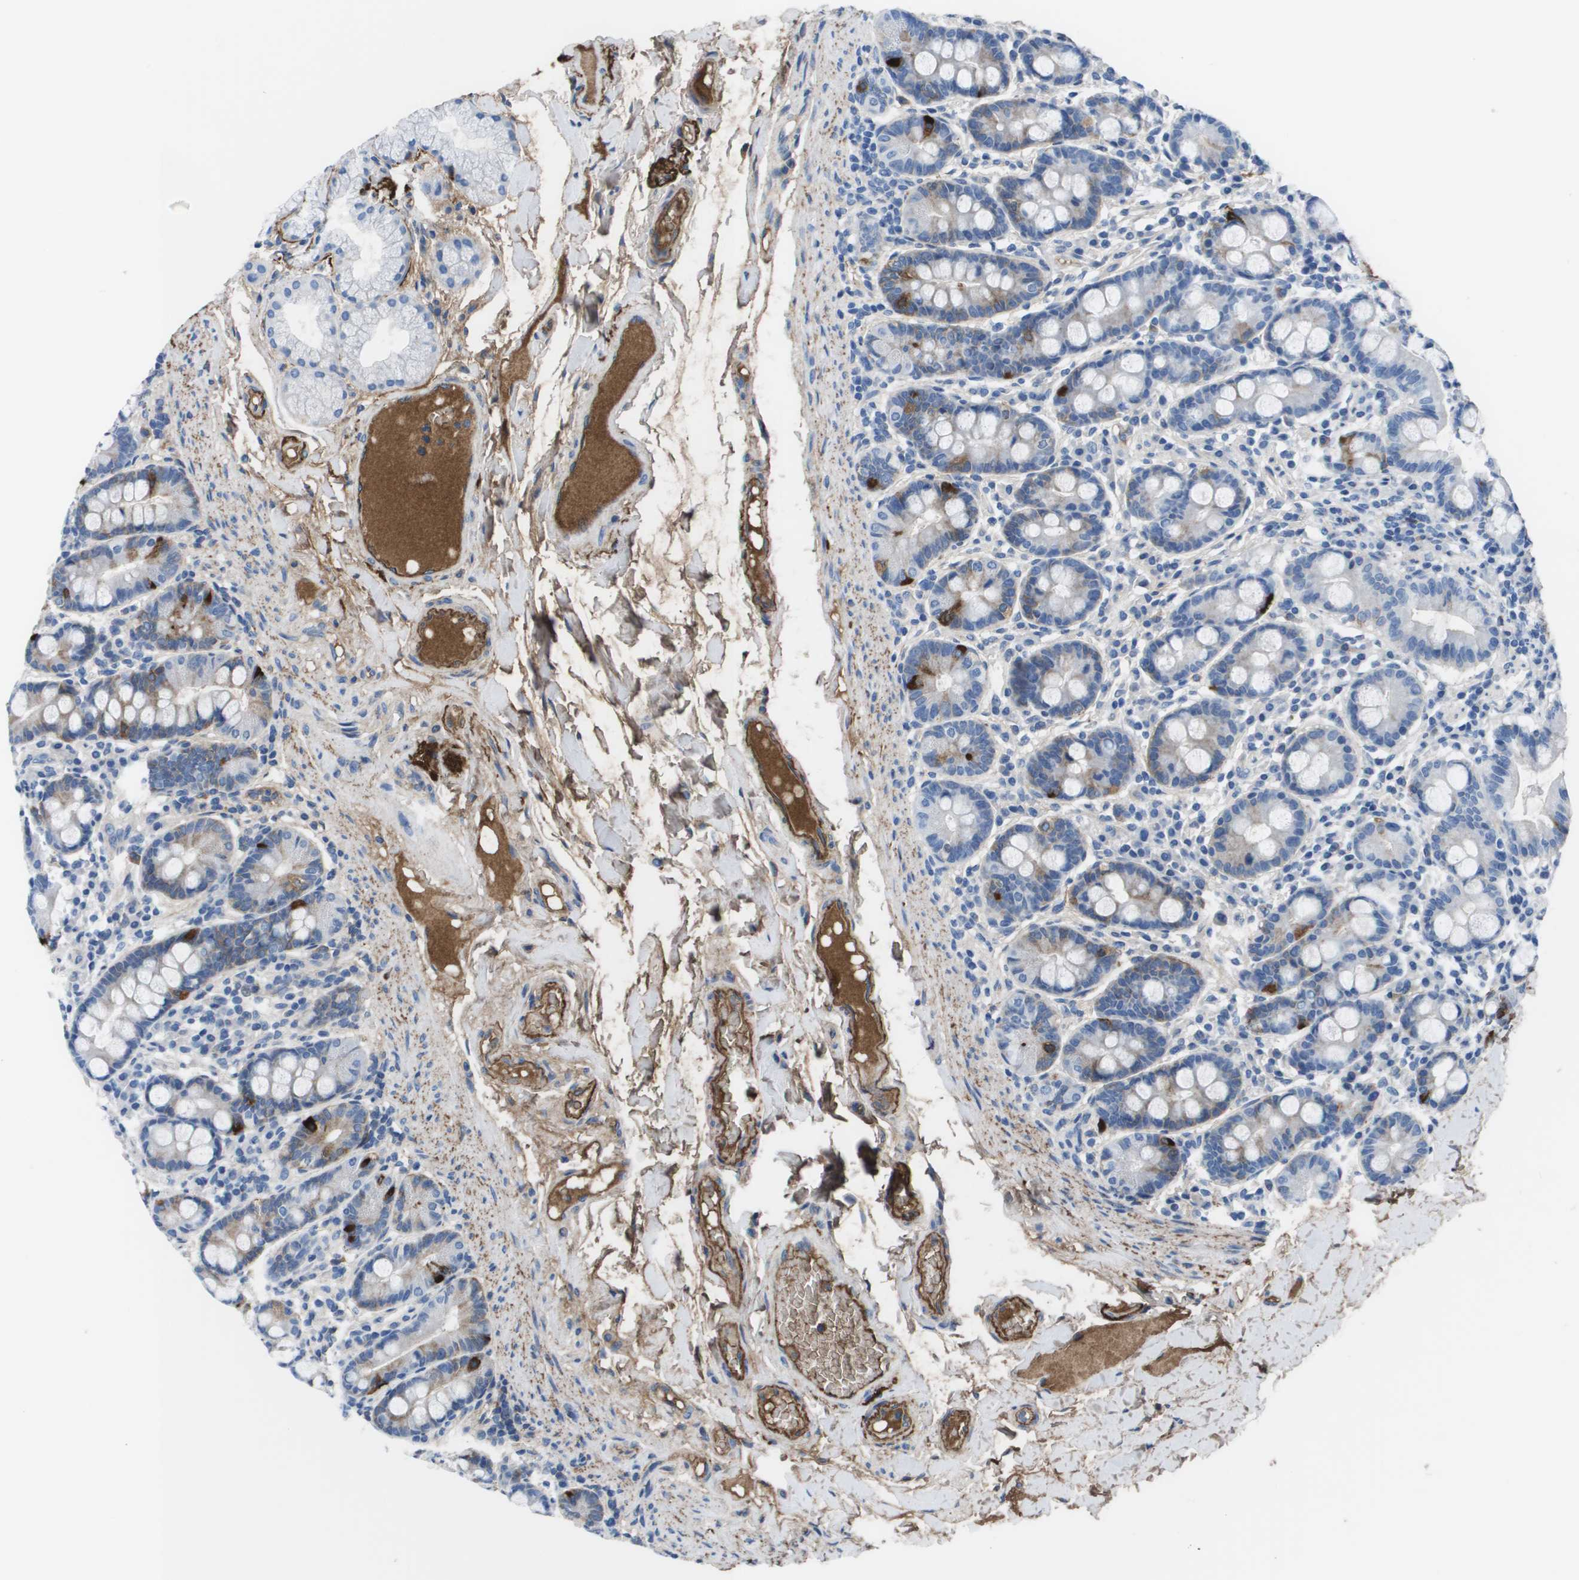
{"staining": {"intensity": "moderate", "quantity": "<25%", "location": "cytoplasmic/membranous"}, "tissue": "duodenum", "cell_type": "Glandular cells", "image_type": "normal", "snomed": [{"axis": "morphology", "description": "Normal tissue, NOS"}, {"axis": "topography", "description": "Duodenum"}], "caption": "Glandular cells display moderate cytoplasmic/membranous staining in about <25% of cells in benign duodenum.", "gene": "VTN", "patient": {"sex": "male", "age": 50}}